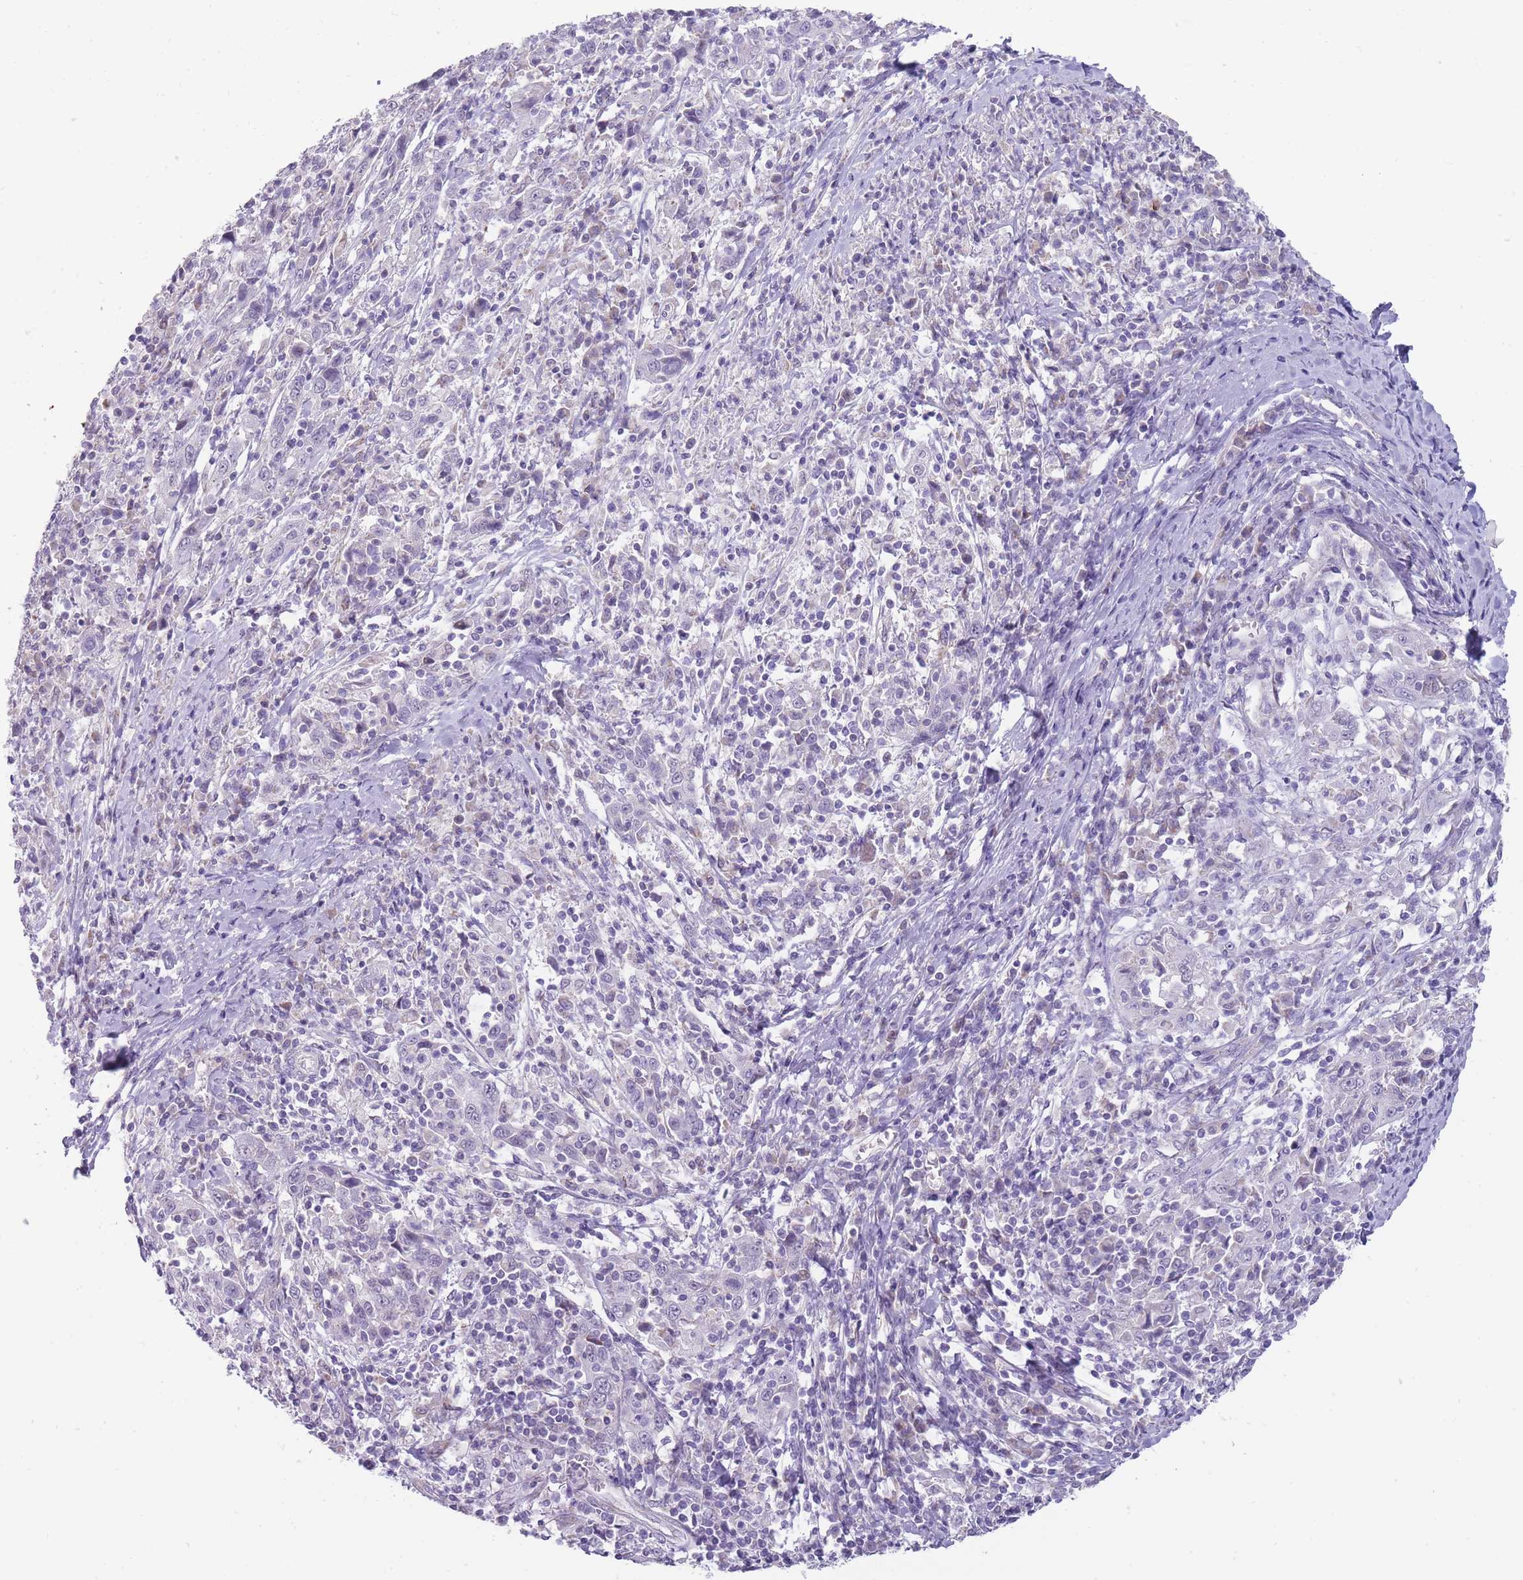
{"staining": {"intensity": "negative", "quantity": "none", "location": "none"}, "tissue": "cervical cancer", "cell_type": "Tumor cells", "image_type": "cancer", "snomed": [{"axis": "morphology", "description": "Squamous cell carcinoma, NOS"}, {"axis": "topography", "description": "Cervix"}], "caption": "The IHC photomicrograph has no significant positivity in tumor cells of cervical cancer (squamous cell carcinoma) tissue.", "gene": "ERICH4", "patient": {"sex": "female", "age": 46}}